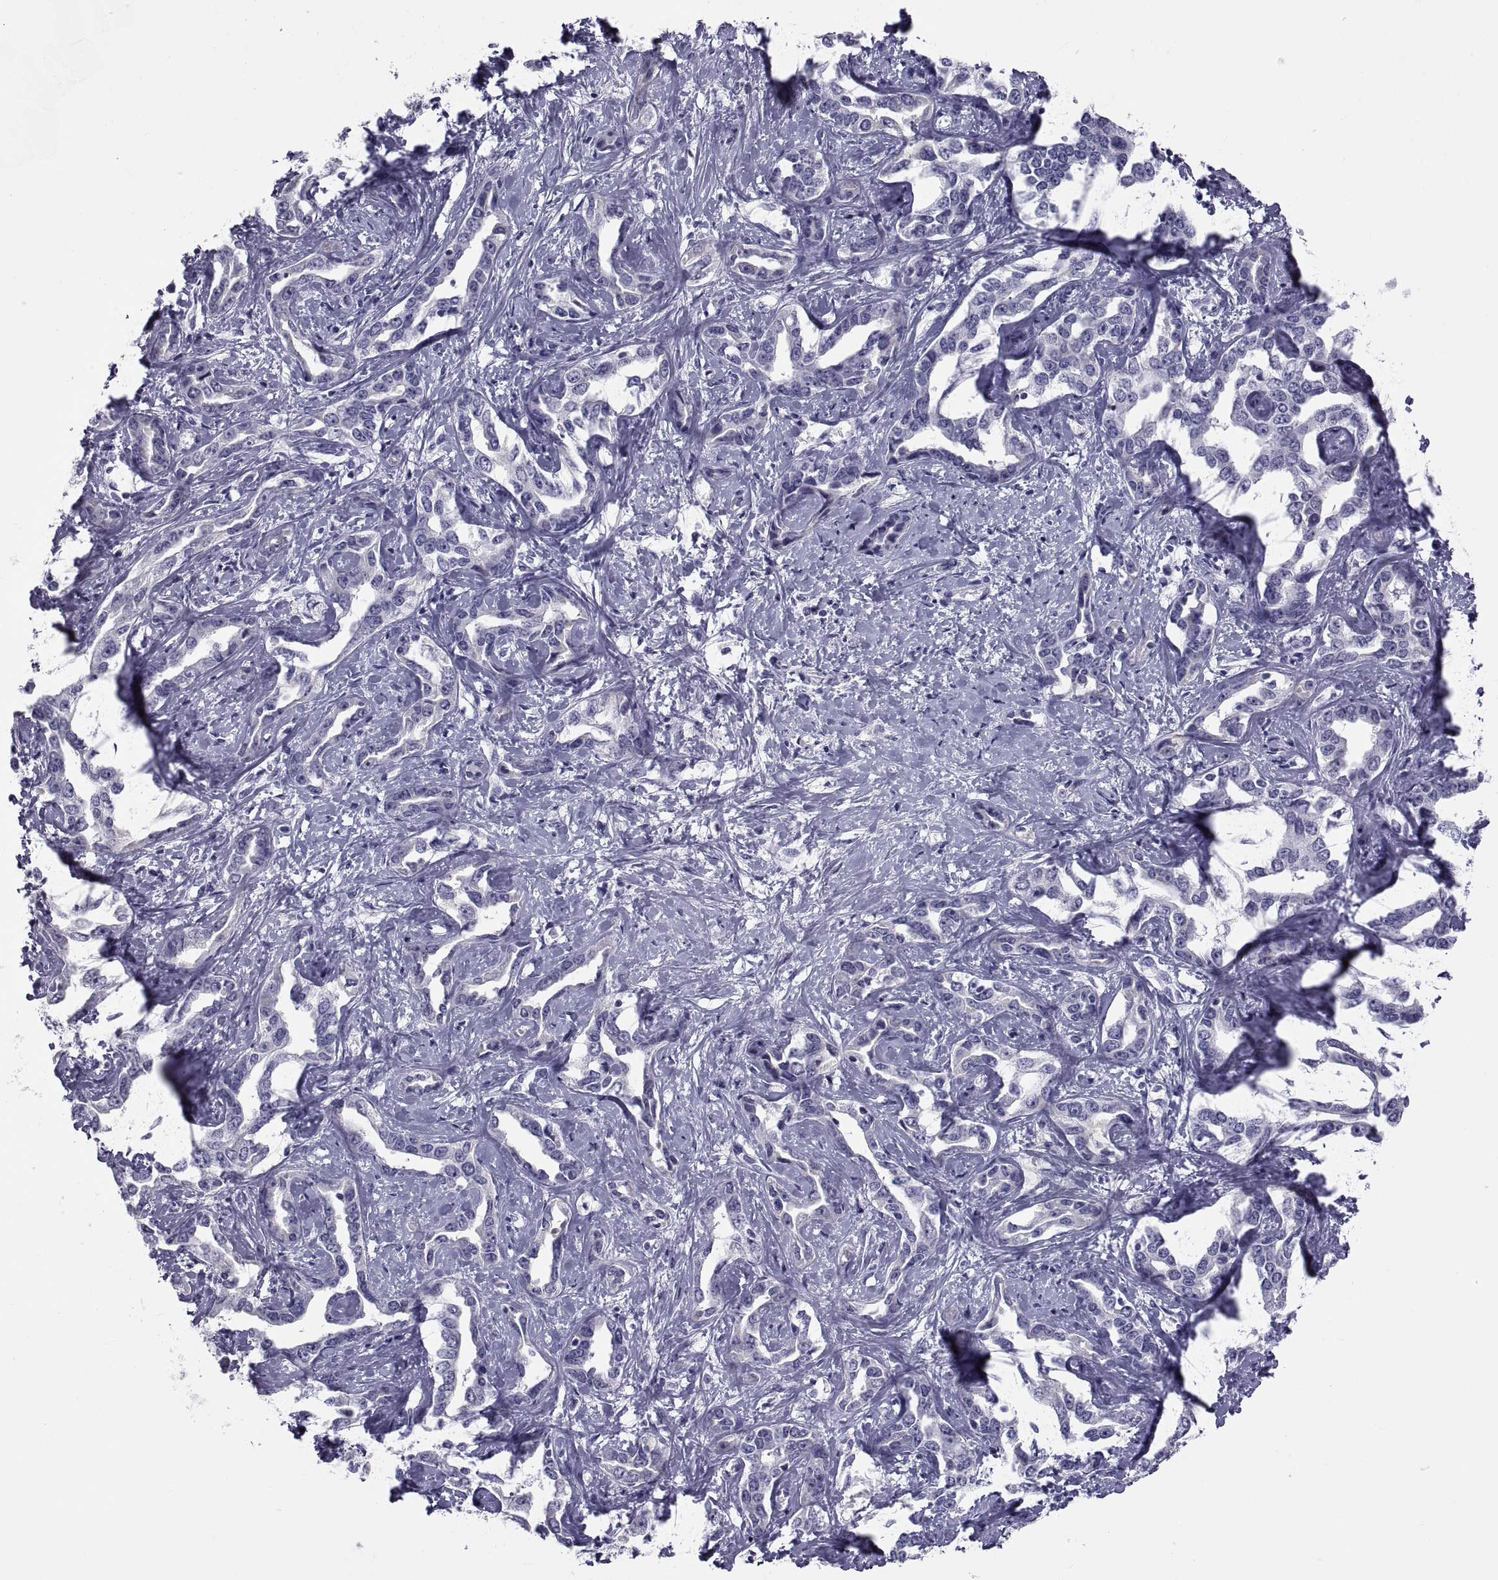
{"staining": {"intensity": "negative", "quantity": "none", "location": "none"}, "tissue": "liver cancer", "cell_type": "Tumor cells", "image_type": "cancer", "snomed": [{"axis": "morphology", "description": "Cholangiocarcinoma"}, {"axis": "topography", "description": "Liver"}], "caption": "This is a image of IHC staining of liver cholangiocarcinoma, which shows no expression in tumor cells.", "gene": "NPTX2", "patient": {"sex": "male", "age": 59}}